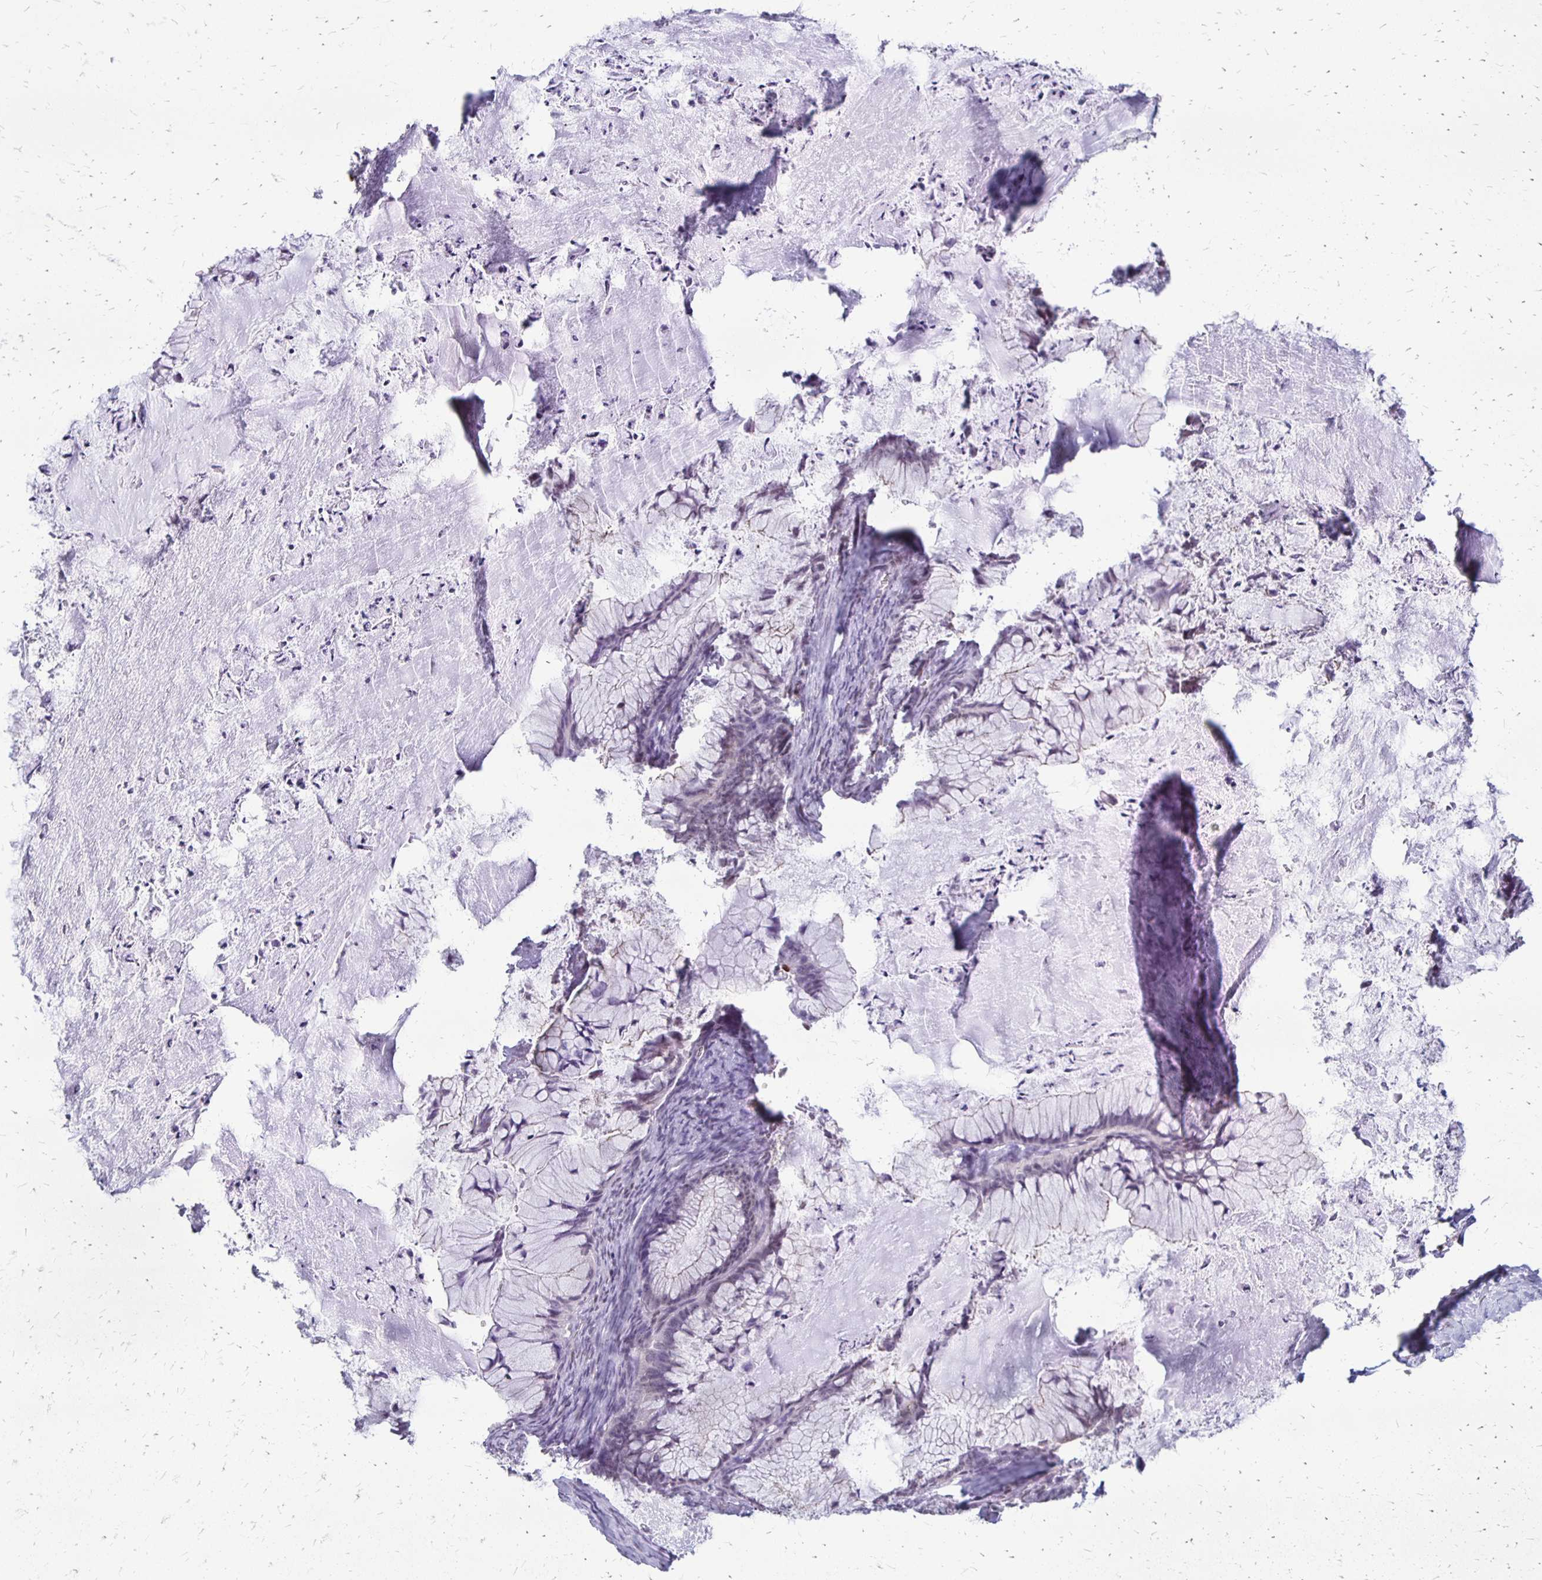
{"staining": {"intensity": "negative", "quantity": "none", "location": "none"}, "tissue": "ovarian cancer", "cell_type": "Tumor cells", "image_type": "cancer", "snomed": [{"axis": "morphology", "description": "Cystadenocarcinoma, mucinous, NOS"}, {"axis": "topography", "description": "Ovary"}], "caption": "DAB (3,3'-diaminobenzidine) immunohistochemical staining of ovarian cancer displays no significant expression in tumor cells.", "gene": "DDB2", "patient": {"sex": "female", "age": 72}}